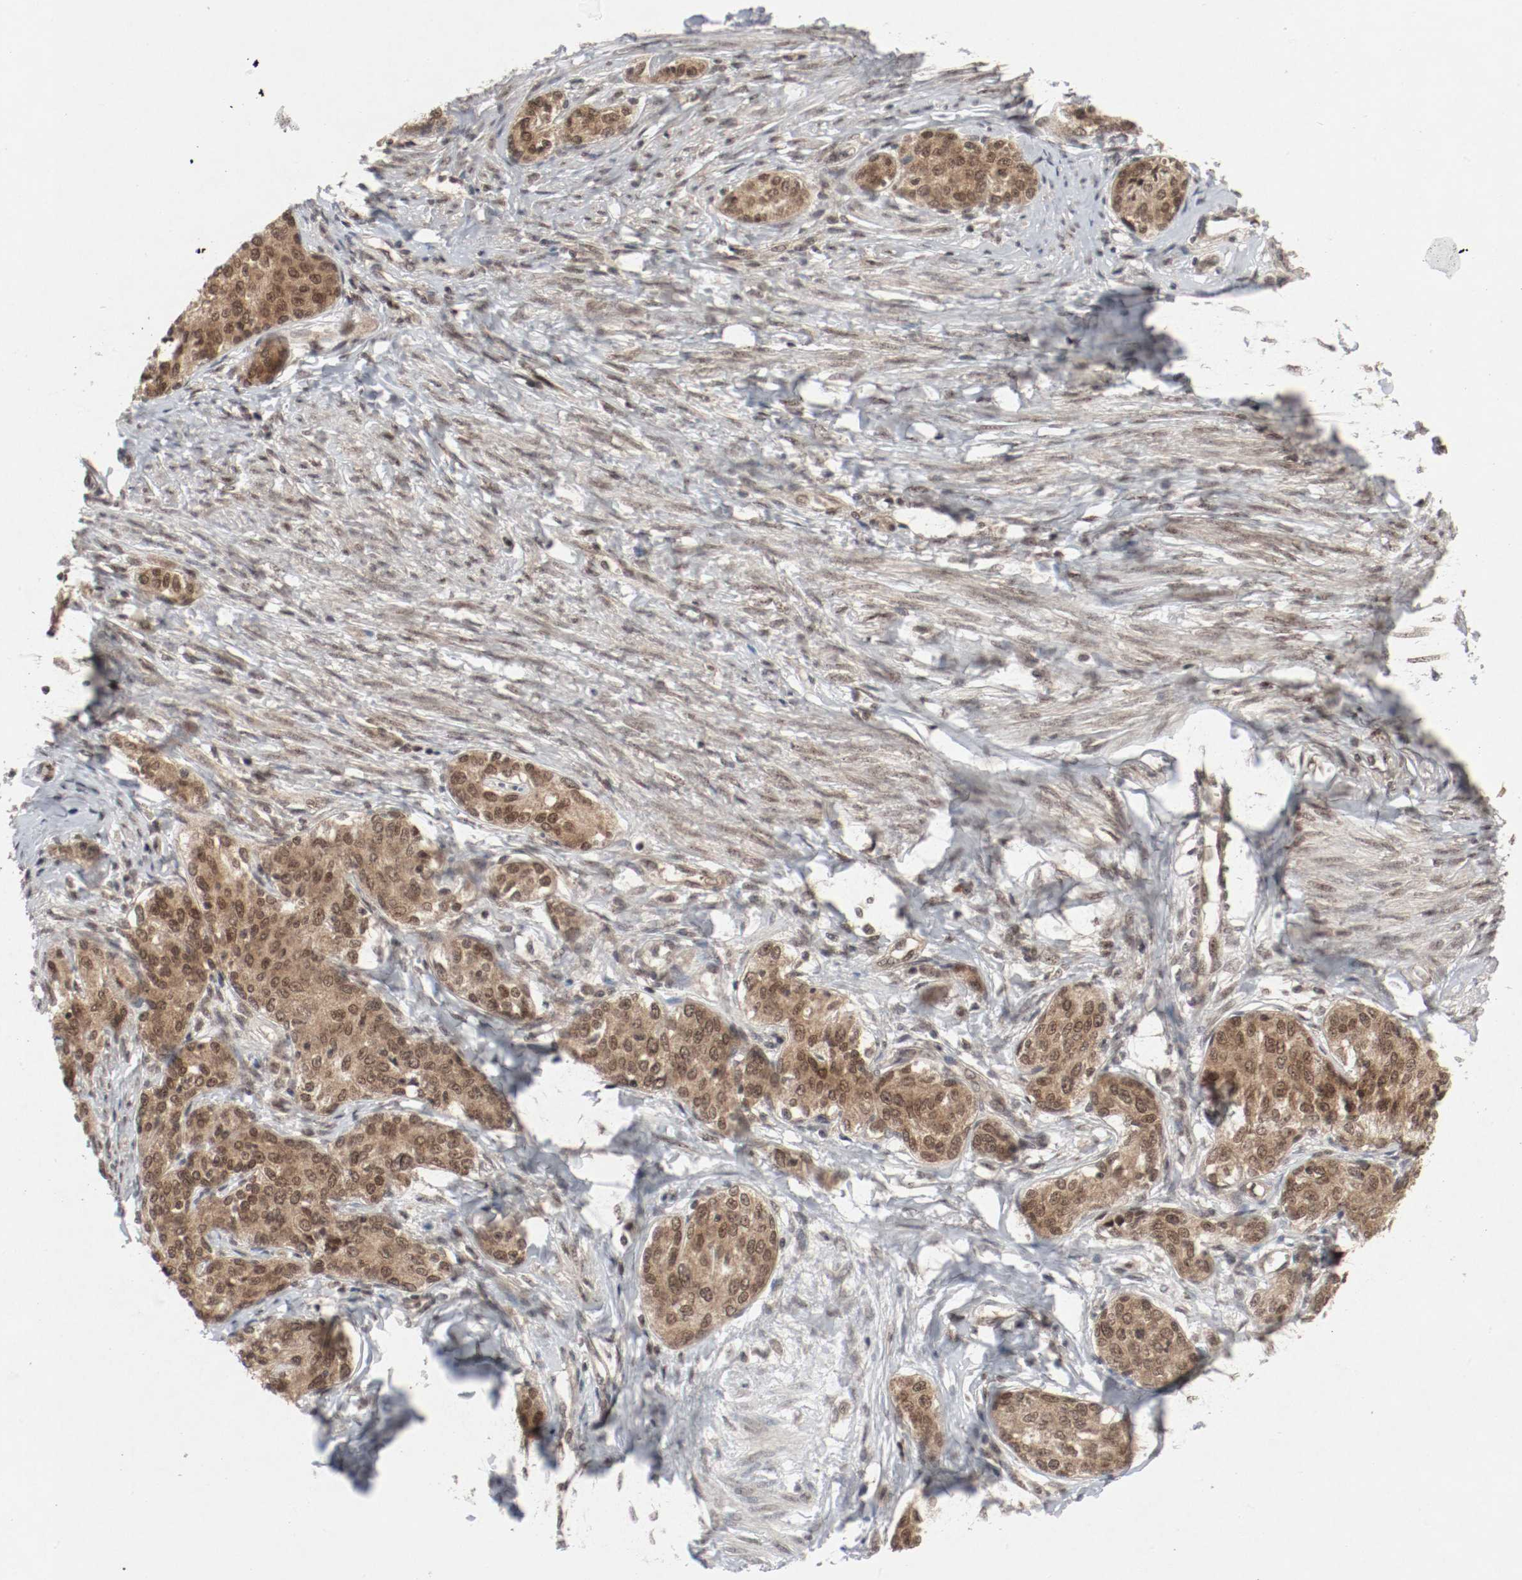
{"staining": {"intensity": "moderate", "quantity": ">75%", "location": "cytoplasmic/membranous,nuclear"}, "tissue": "cervical cancer", "cell_type": "Tumor cells", "image_type": "cancer", "snomed": [{"axis": "morphology", "description": "Squamous cell carcinoma, NOS"}, {"axis": "morphology", "description": "Adenocarcinoma, NOS"}, {"axis": "topography", "description": "Cervix"}], "caption": "High-power microscopy captured an immunohistochemistry (IHC) histopathology image of cervical cancer (squamous cell carcinoma), revealing moderate cytoplasmic/membranous and nuclear expression in approximately >75% of tumor cells. (DAB (3,3'-diaminobenzidine) IHC with brightfield microscopy, high magnification).", "gene": "CSNK2B", "patient": {"sex": "female", "age": 52}}